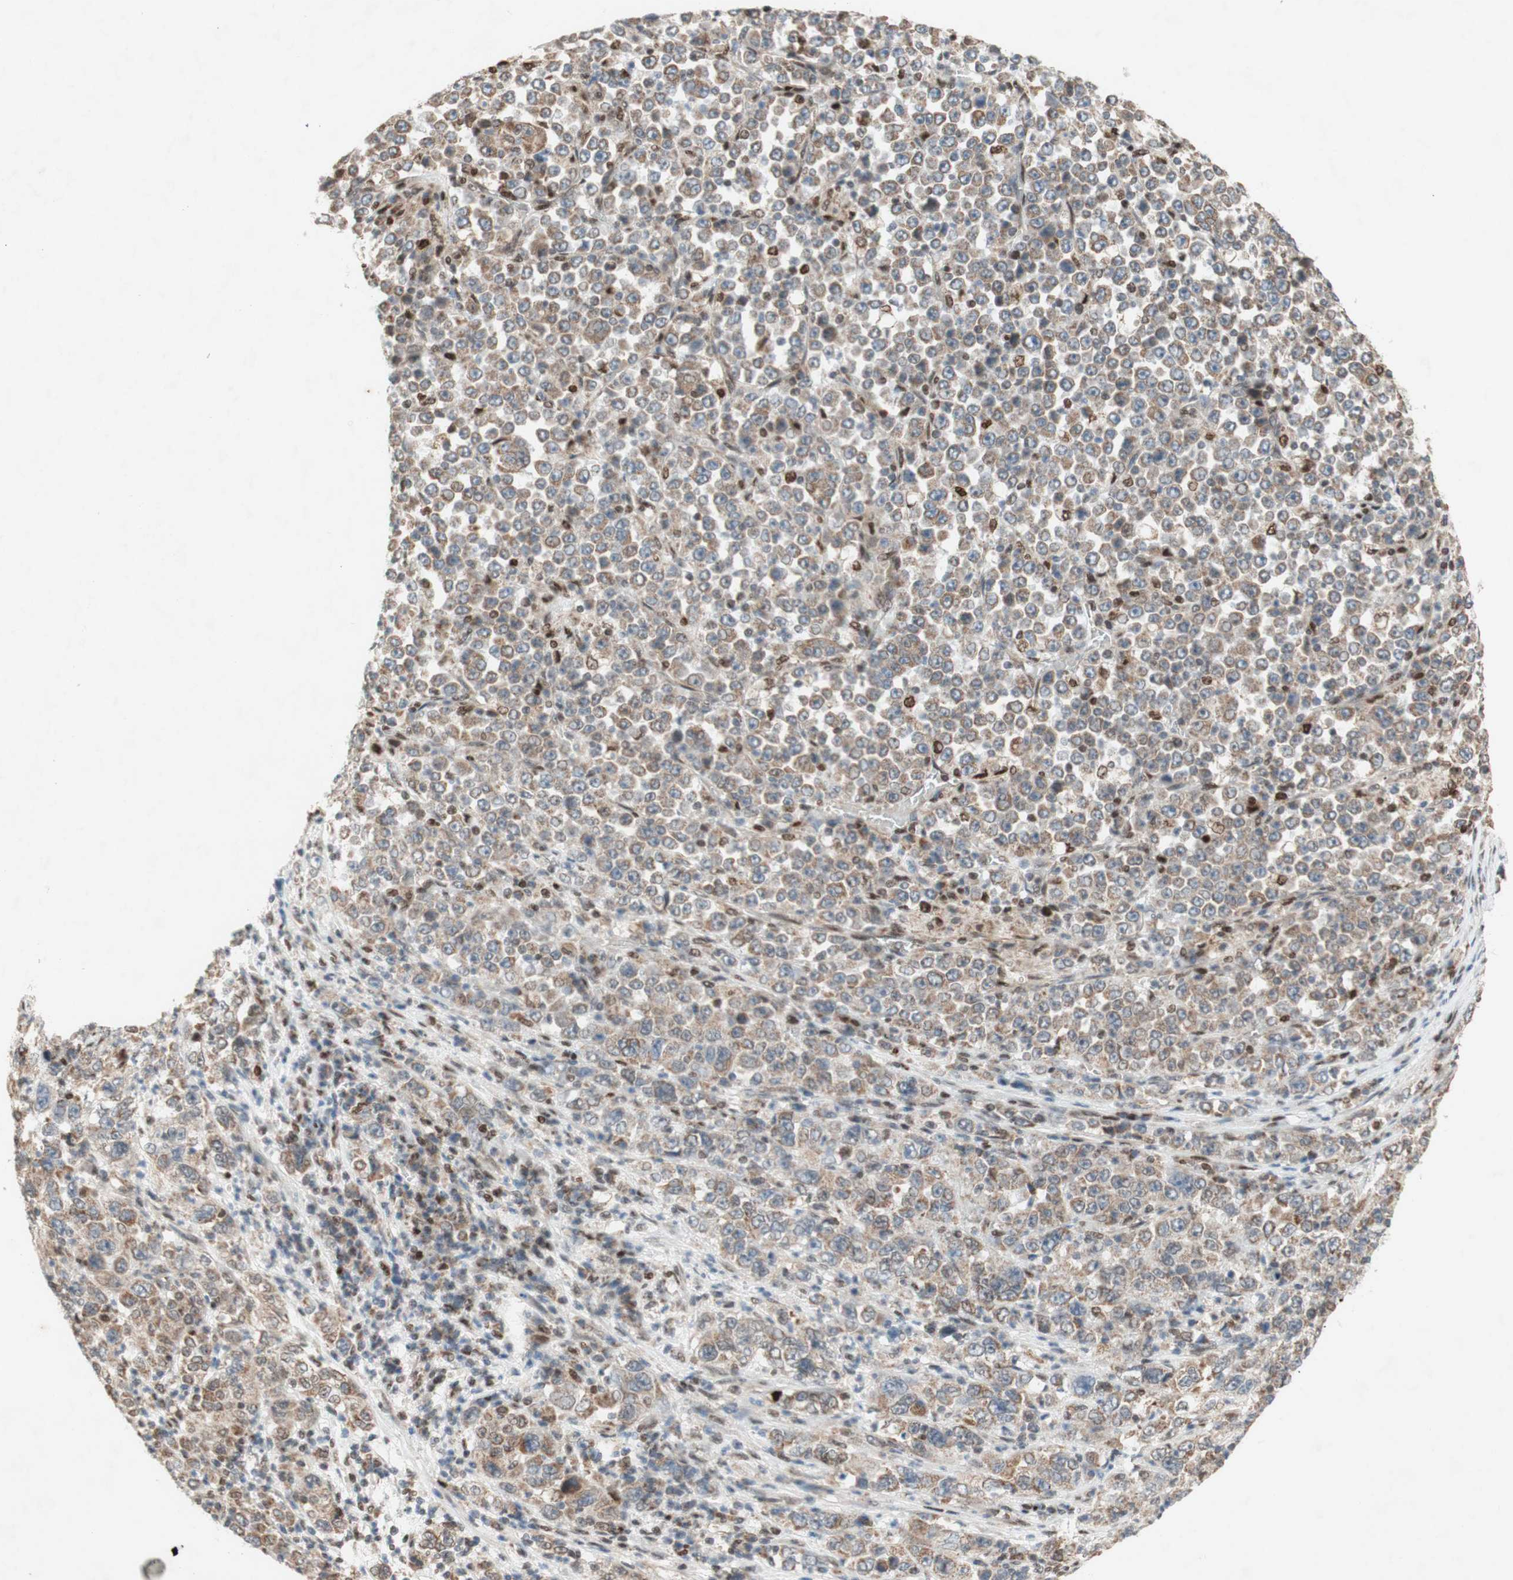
{"staining": {"intensity": "weak", "quantity": ">75%", "location": "cytoplasmic/membranous"}, "tissue": "stomach cancer", "cell_type": "Tumor cells", "image_type": "cancer", "snomed": [{"axis": "morphology", "description": "Normal tissue, NOS"}, {"axis": "morphology", "description": "Adenocarcinoma, NOS"}, {"axis": "topography", "description": "Stomach, upper"}, {"axis": "topography", "description": "Stomach"}], "caption": "Brown immunohistochemical staining in human stomach cancer (adenocarcinoma) exhibits weak cytoplasmic/membranous positivity in about >75% of tumor cells.", "gene": "DNMT3A", "patient": {"sex": "male", "age": 59}}